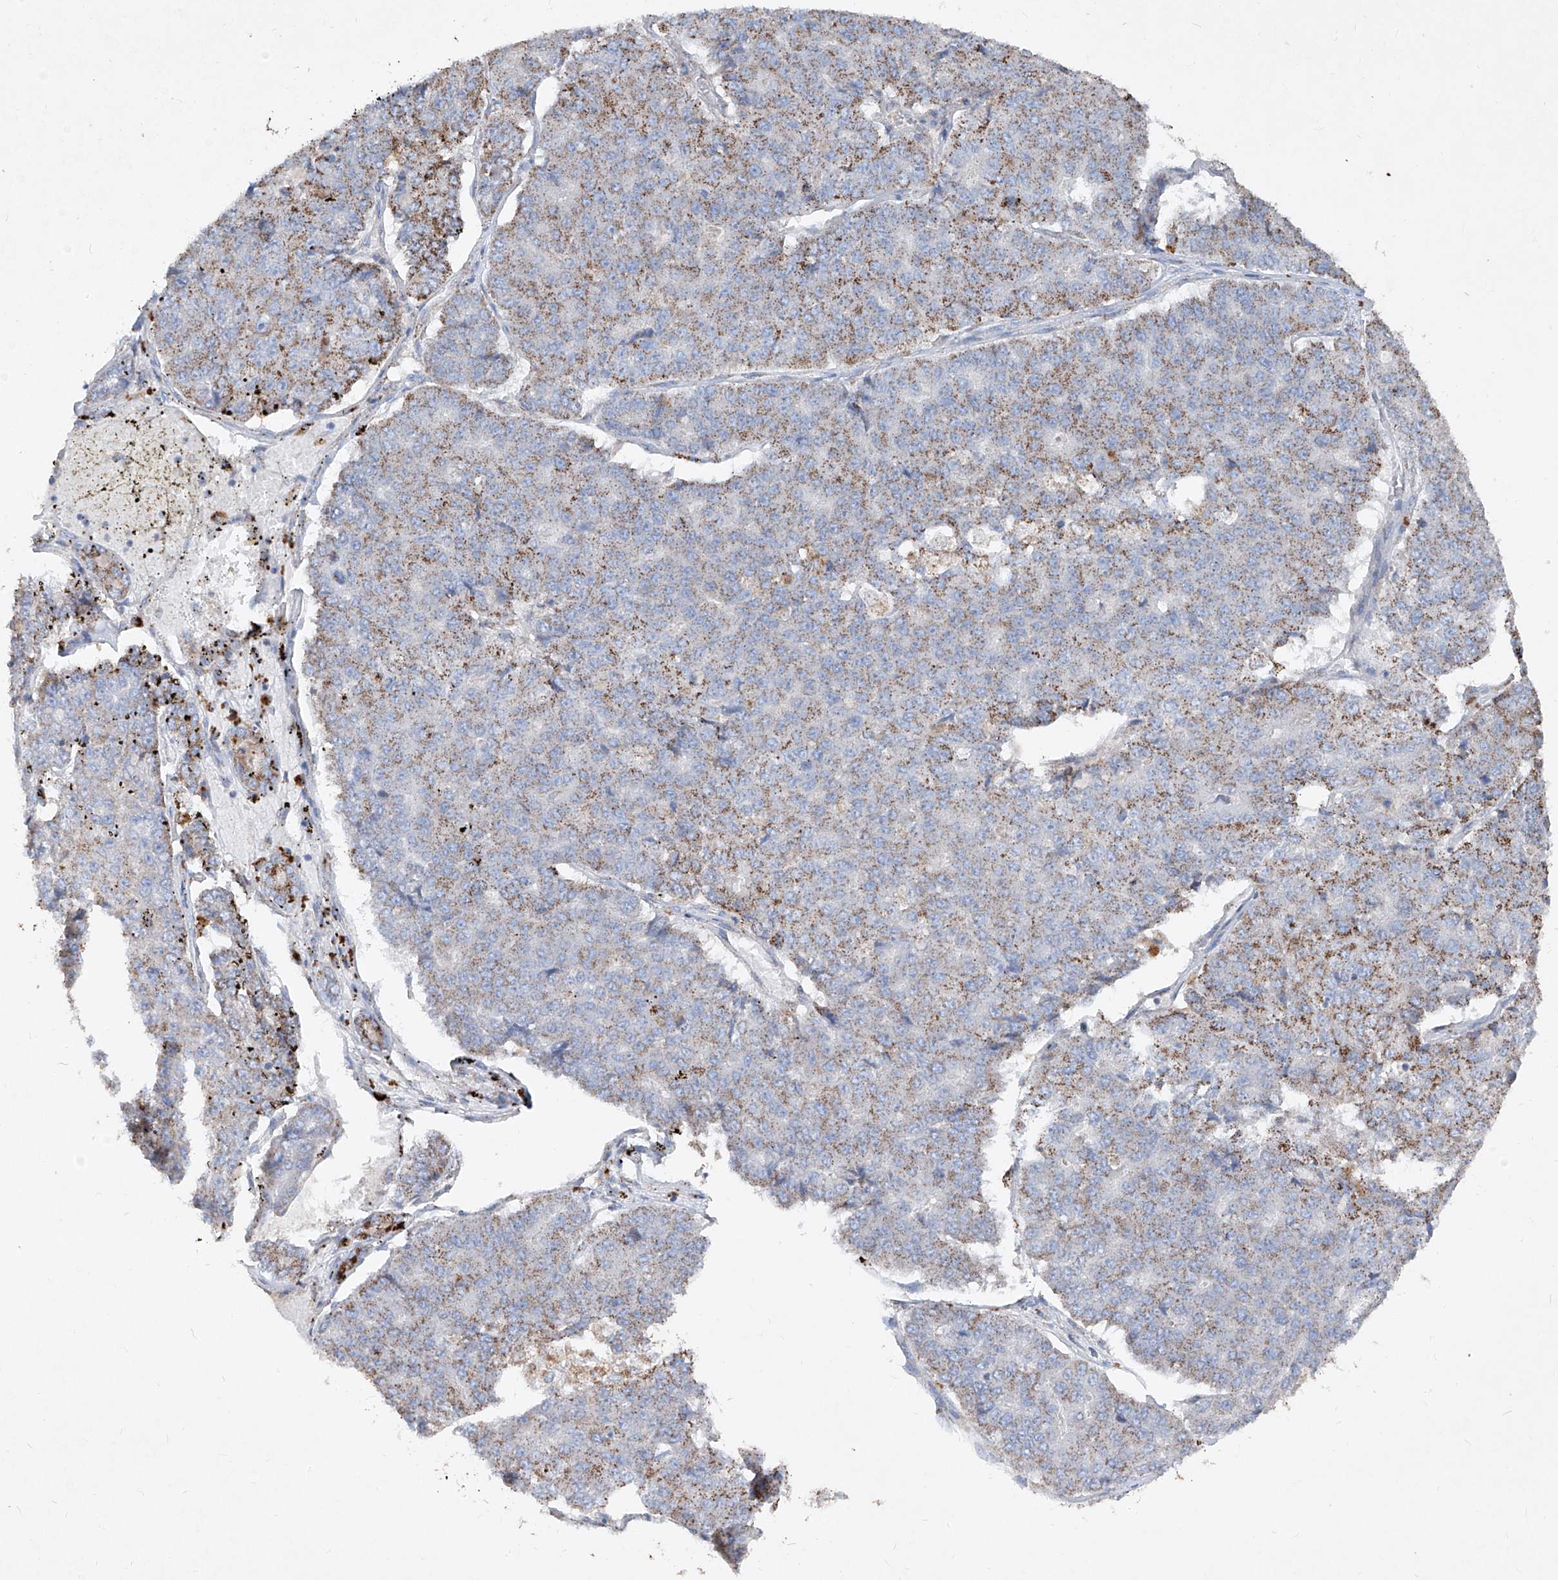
{"staining": {"intensity": "moderate", "quantity": "<25%", "location": "cytoplasmic/membranous"}, "tissue": "pancreatic cancer", "cell_type": "Tumor cells", "image_type": "cancer", "snomed": [{"axis": "morphology", "description": "Adenocarcinoma, NOS"}, {"axis": "topography", "description": "Pancreas"}], "caption": "A high-resolution photomicrograph shows immunohistochemistry staining of adenocarcinoma (pancreatic), which demonstrates moderate cytoplasmic/membranous positivity in approximately <25% of tumor cells.", "gene": "ABCD3", "patient": {"sex": "male", "age": 50}}